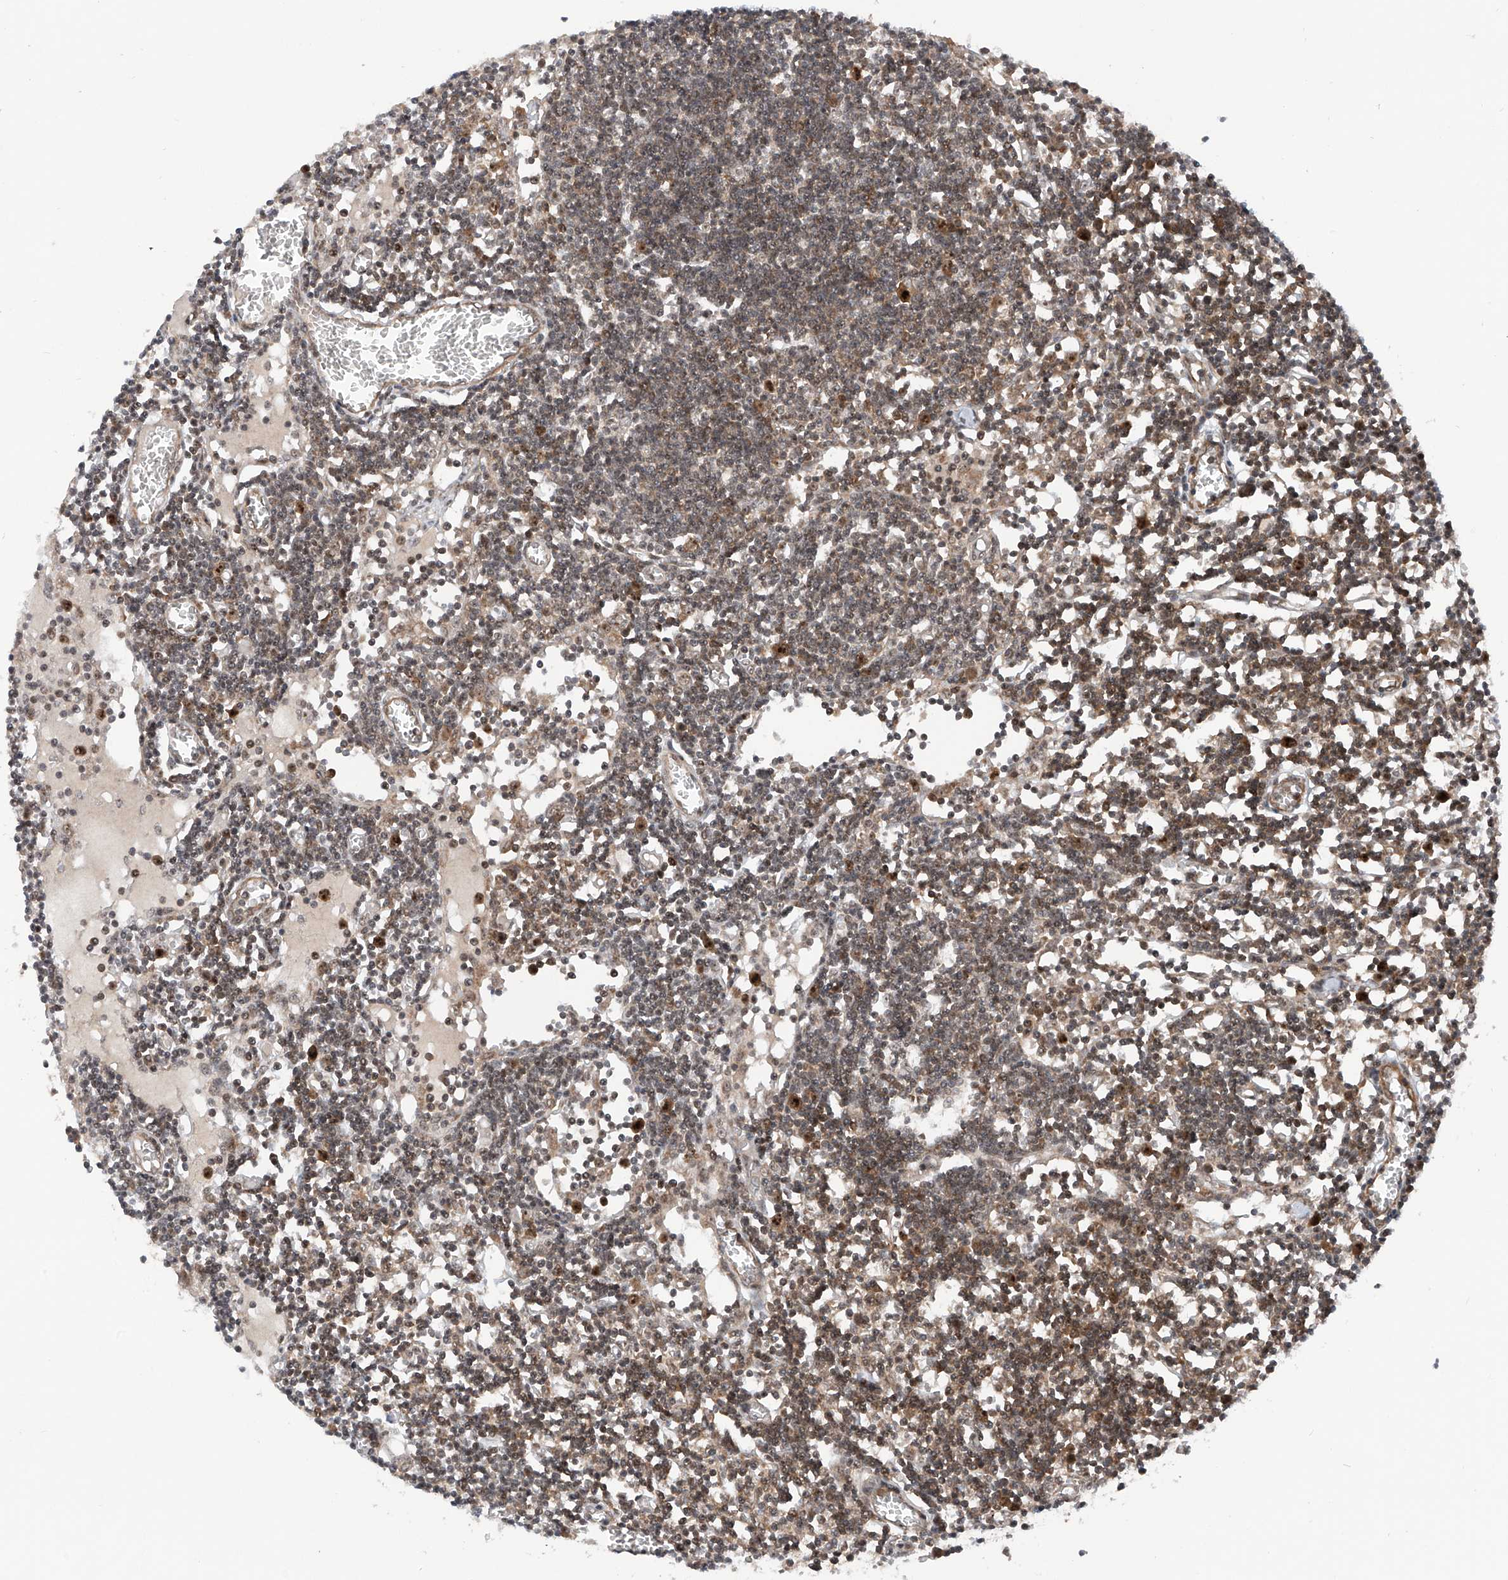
{"staining": {"intensity": "moderate", "quantity": ">75%", "location": "cytoplasmic/membranous,nuclear"}, "tissue": "lymph node", "cell_type": "Germinal center cells", "image_type": "normal", "snomed": [{"axis": "morphology", "description": "Normal tissue, NOS"}, {"axis": "topography", "description": "Lymph node"}], "caption": "Brown immunohistochemical staining in benign lymph node demonstrates moderate cytoplasmic/membranous,nuclear positivity in approximately >75% of germinal center cells. The protein of interest is shown in brown color, while the nuclei are stained blue.", "gene": "C1orf131", "patient": {"sex": "female", "age": 11}}